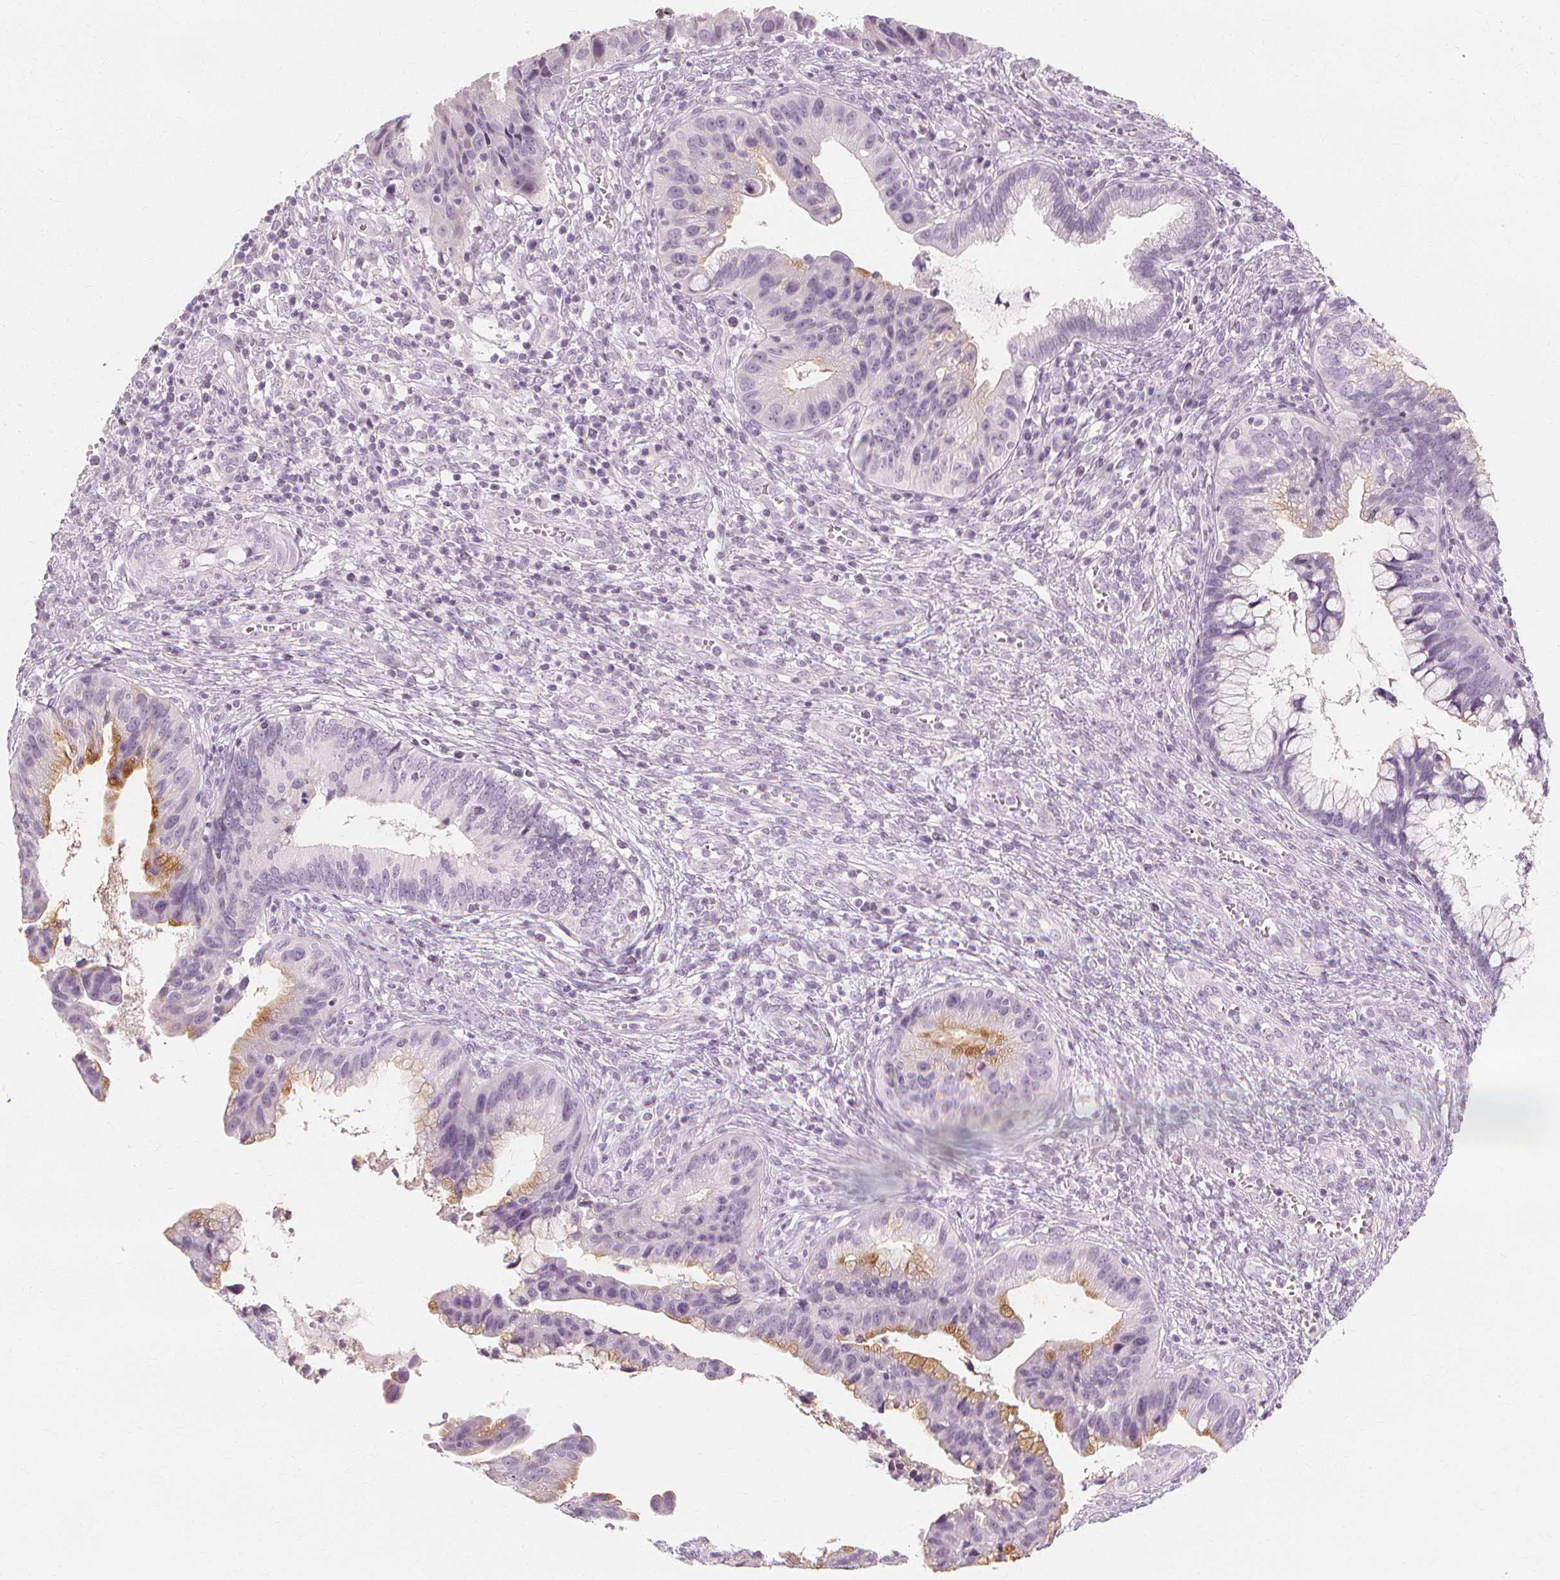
{"staining": {"intensity": "negative", "quantity": "none", "location": "none"}, "tissue": "cervical cancer", "cell_type": "Tumor cells", "image_type": "cancer", "snomed": [{"axis": "morphology", "description": "Adenocarcinoma, NOS"}, {"axis": "topography", "description": "Cervix"}], "caption": "Immunohistochemistry (IHC) photomicrograph of cervical cancer (adenocarcinoma) stained for a protein (brown), which displays no positivity in tumor cells.", "gene": "MUC12", "patient": {"sex": "female", "age": 34}}